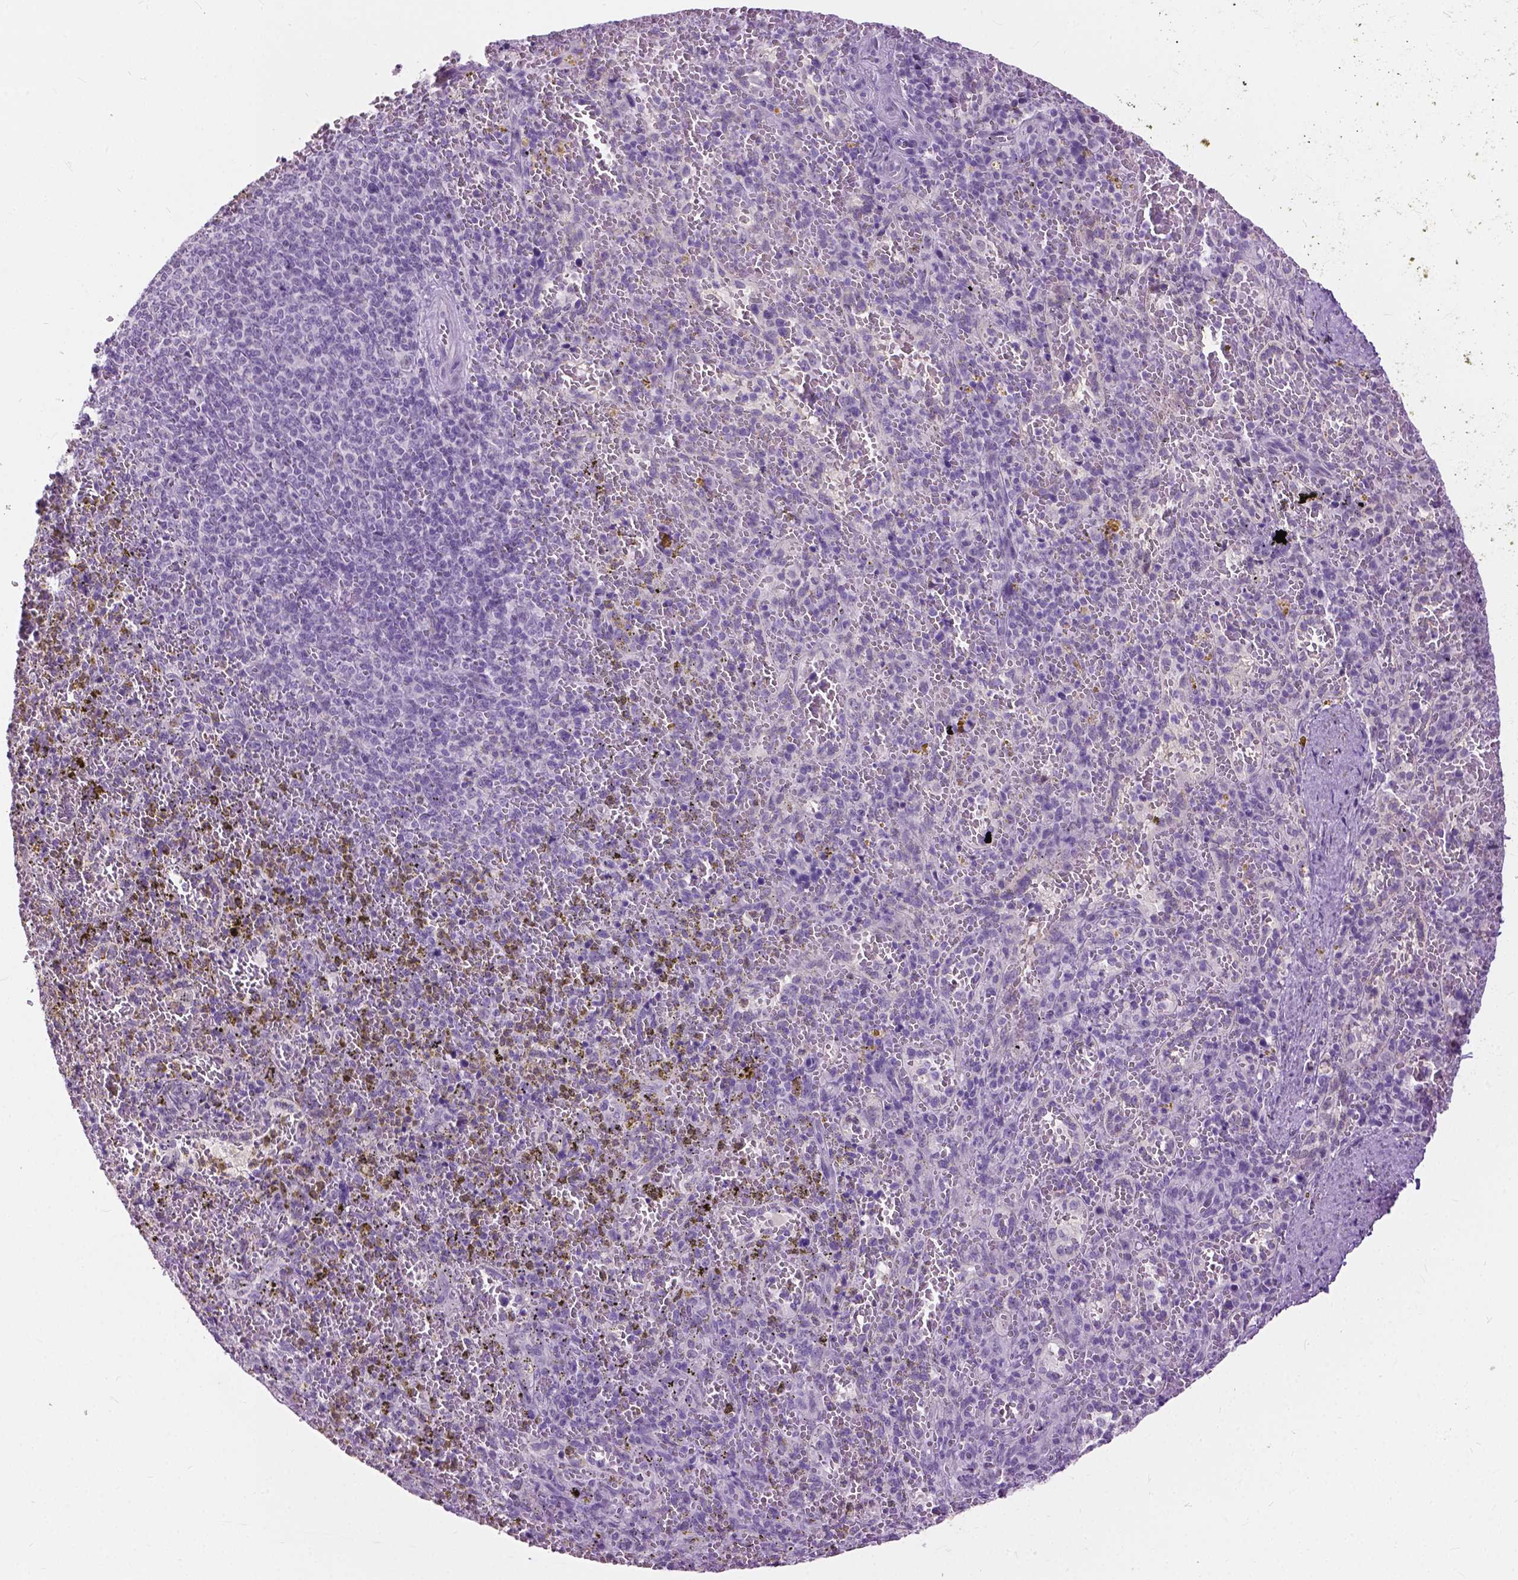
{"staining": {"intensity": "negative", "quantity": "none", "location": "none"}, "tissue": "spleen", "cell_type": "Cells in red pulp", "image_type": "normal", "snomed": [{"axis": "morphology", "description": "Normal tissue, NOS"}, {"axis": "topography", "description": "Spleen"}], "caption": "Immunohistochemical staining of benign human spleen exhibits no significant positivity in cells in red pulp.", "gene": "GPR37L1", "patient": {"sex": "female", "age": 50}}